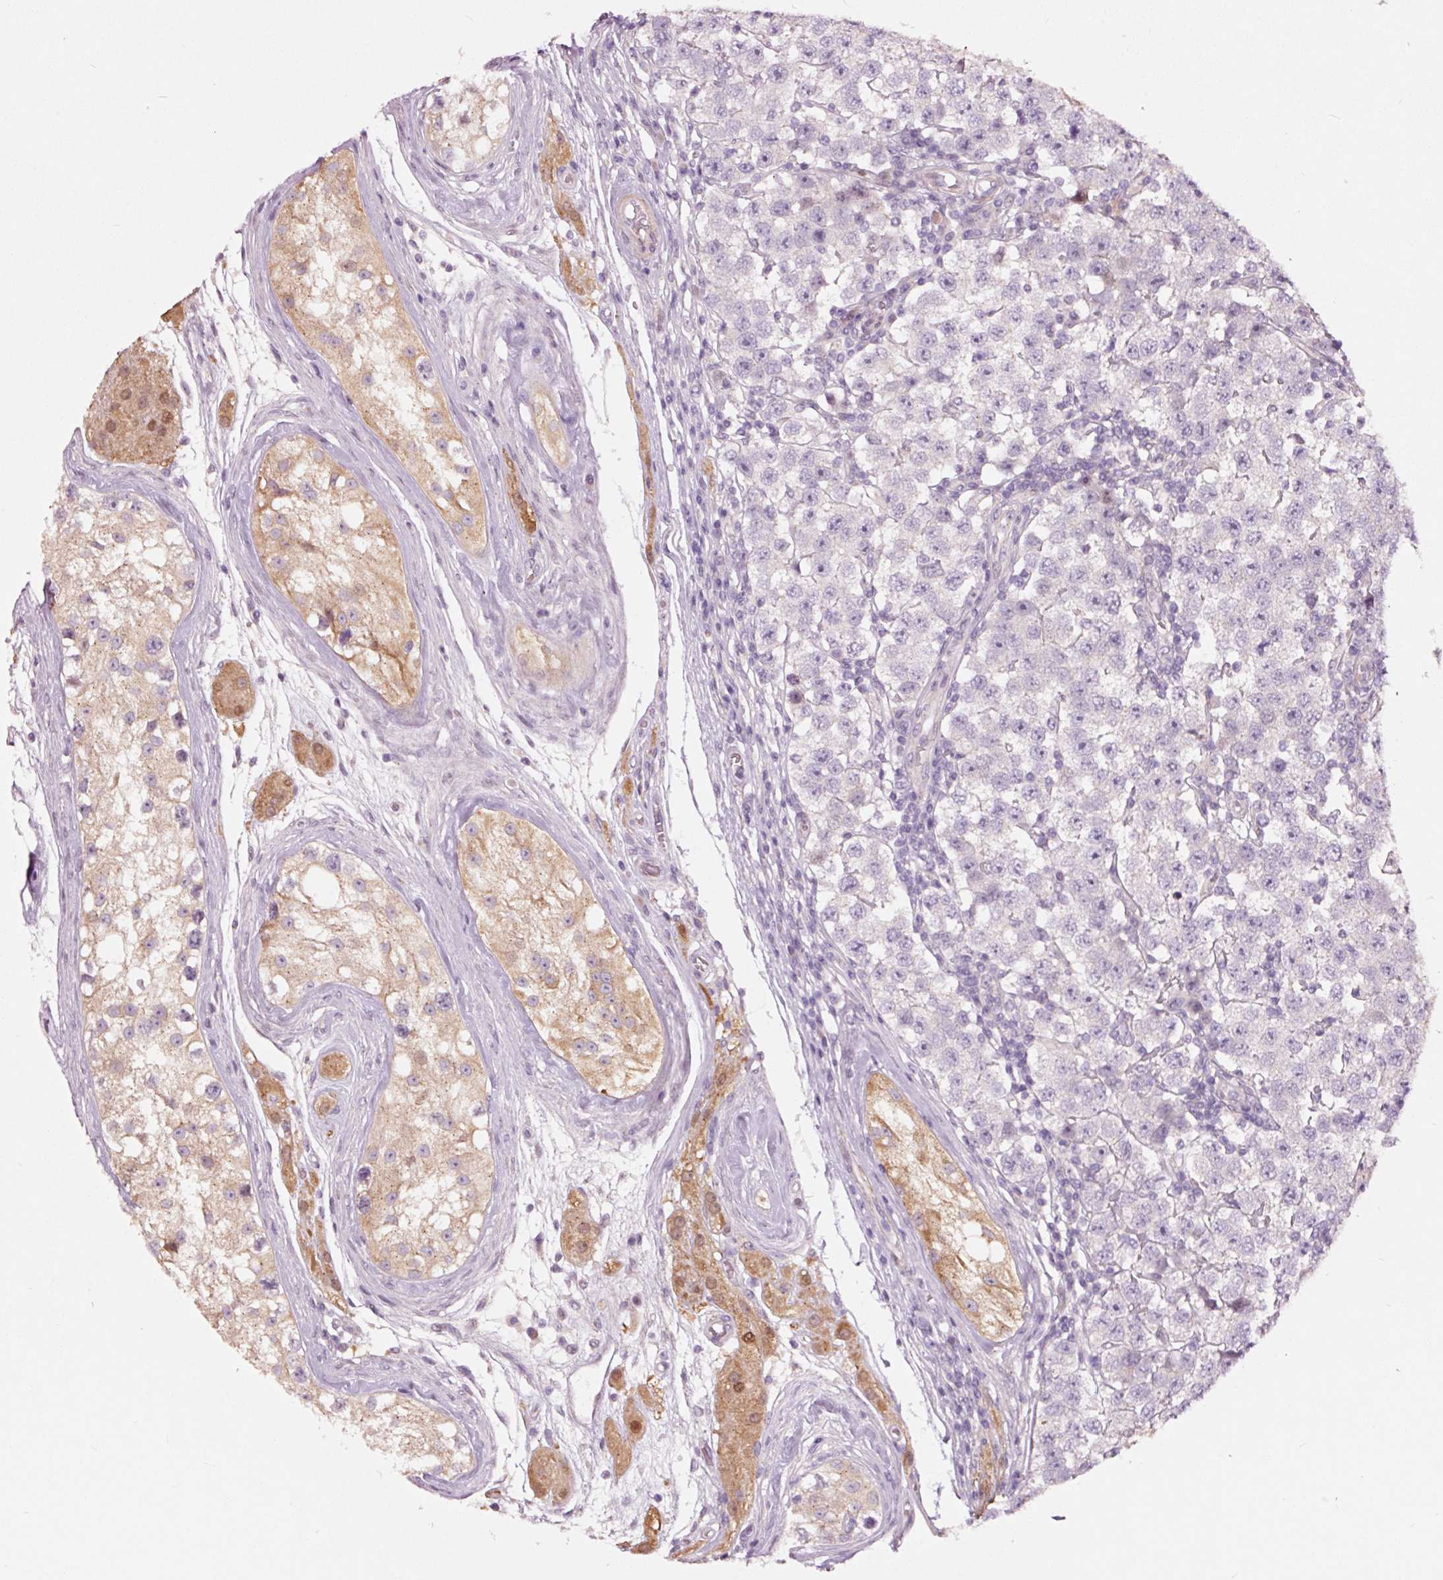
{"staining": {"intensity": "negative", "quantity": "none", "location": "none"}, "tissue": "testis cancer", "cell_type": "Tumor cells", "image_type": "cancer", "snomed": [{"axis": "morphology", "description": "Seminoma, NOS"}, {"axis": "topography", "description": "Testis"}], "caption": "This is an immunohistochemistry (IHC) micrograph of testis seminoma. There is no staining in tumor cells.", "gene": "DAPP1", "patient": {"sex": "male", "age": 34}}